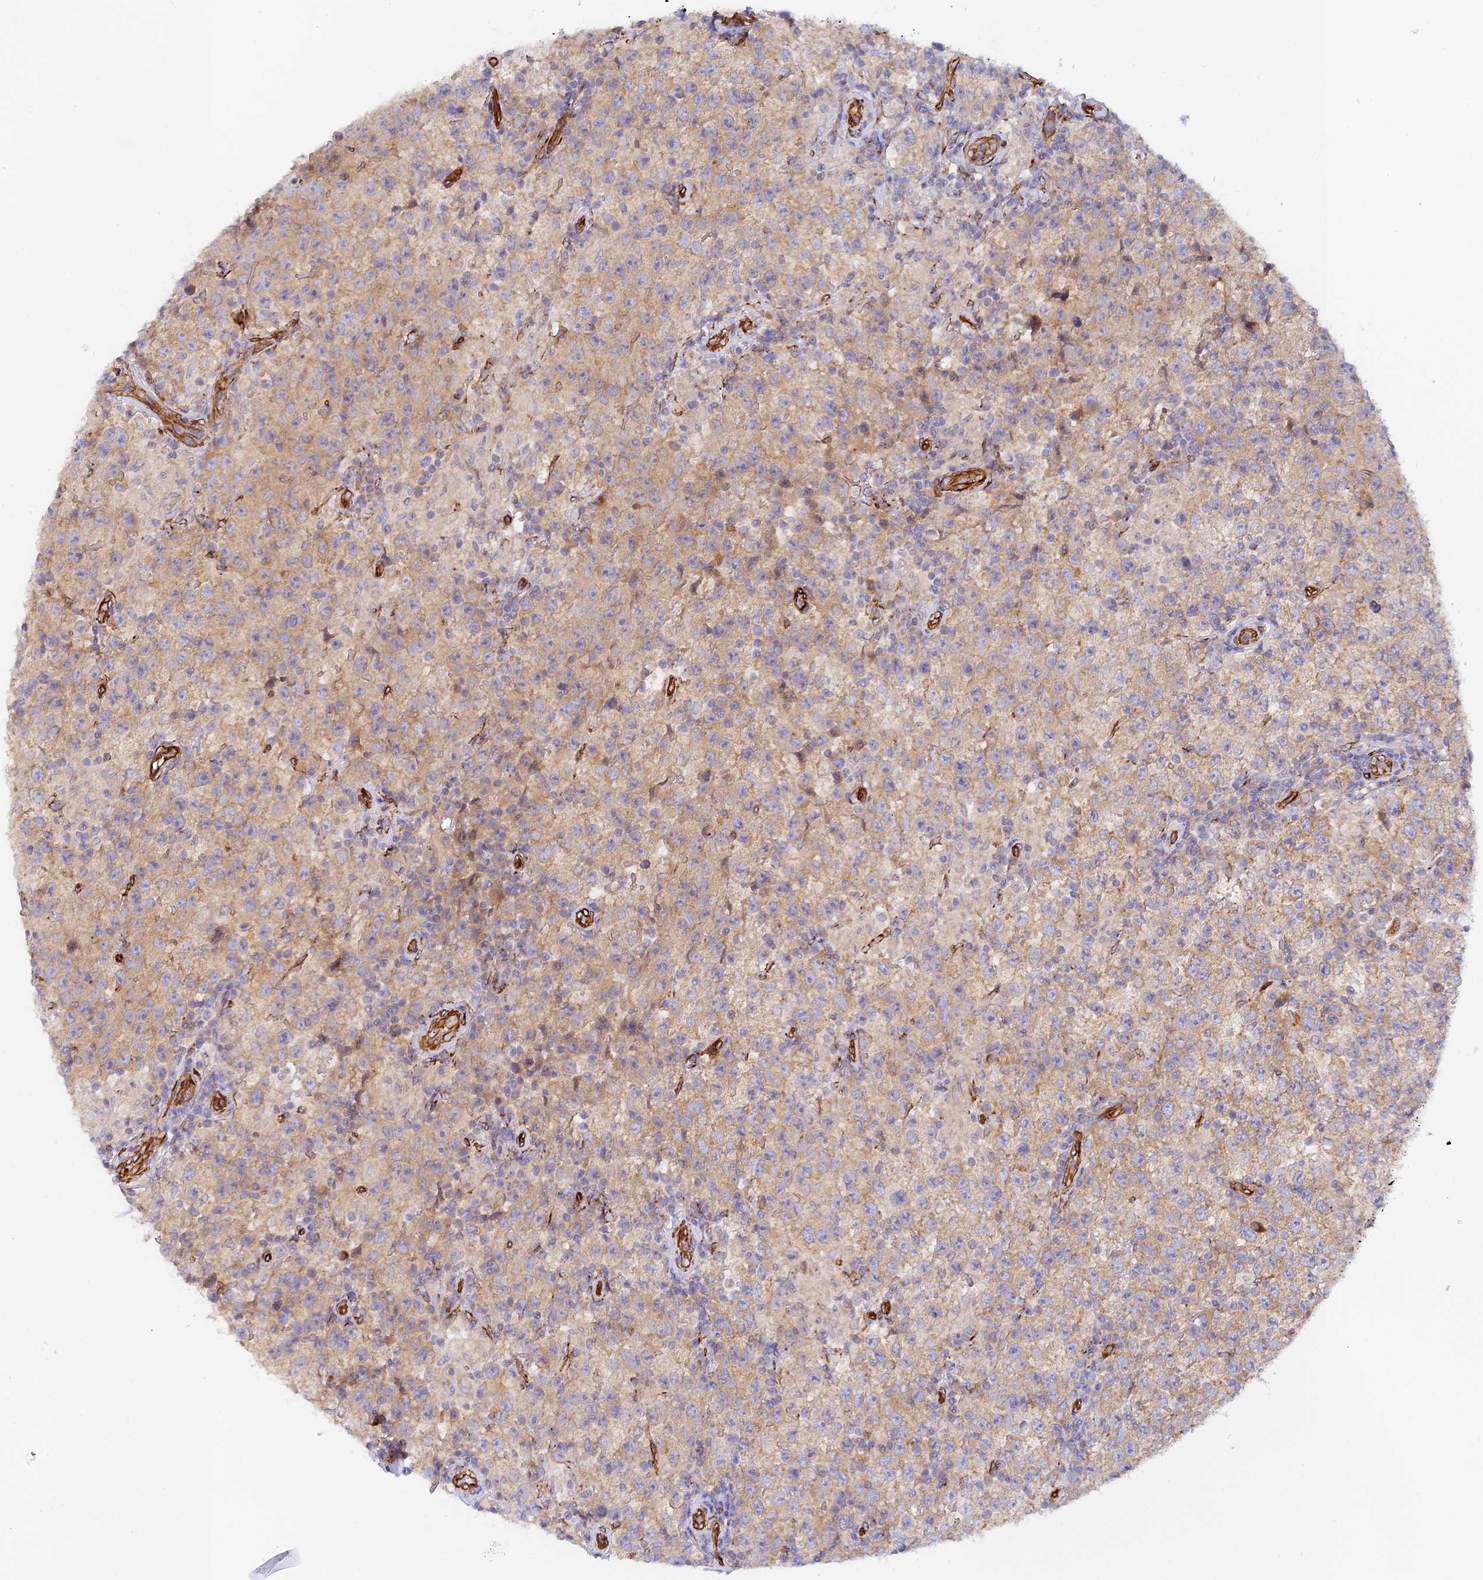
{"staining": {"intensity": "moderate", "quantity": ">75%", "location": "cytoplasmic/membranous"}, "tissue": "testis cancer", "cell_type": "Tumor cells", "image_type": "cancer", "snomed": [{"axis": "morphology", "description": "Seminoma, NOS"}, {"axis": "morphology", "description": "Carcinoma, Embryonal, NOS"}, {"axis": "topography", "description": "Testis"}], "caption": "Immunohistochemical staining of testis cancer reveals medium levels of moderate cytoplasmic/membranous protein expression in approximately >75% of tumor cells. (DAB (3,3'-diaminobenzidine) IHC with brightfield microscopy, high magnification).", "gene": "MYO9A", "patient": {"sex": "male", "age": 41}}